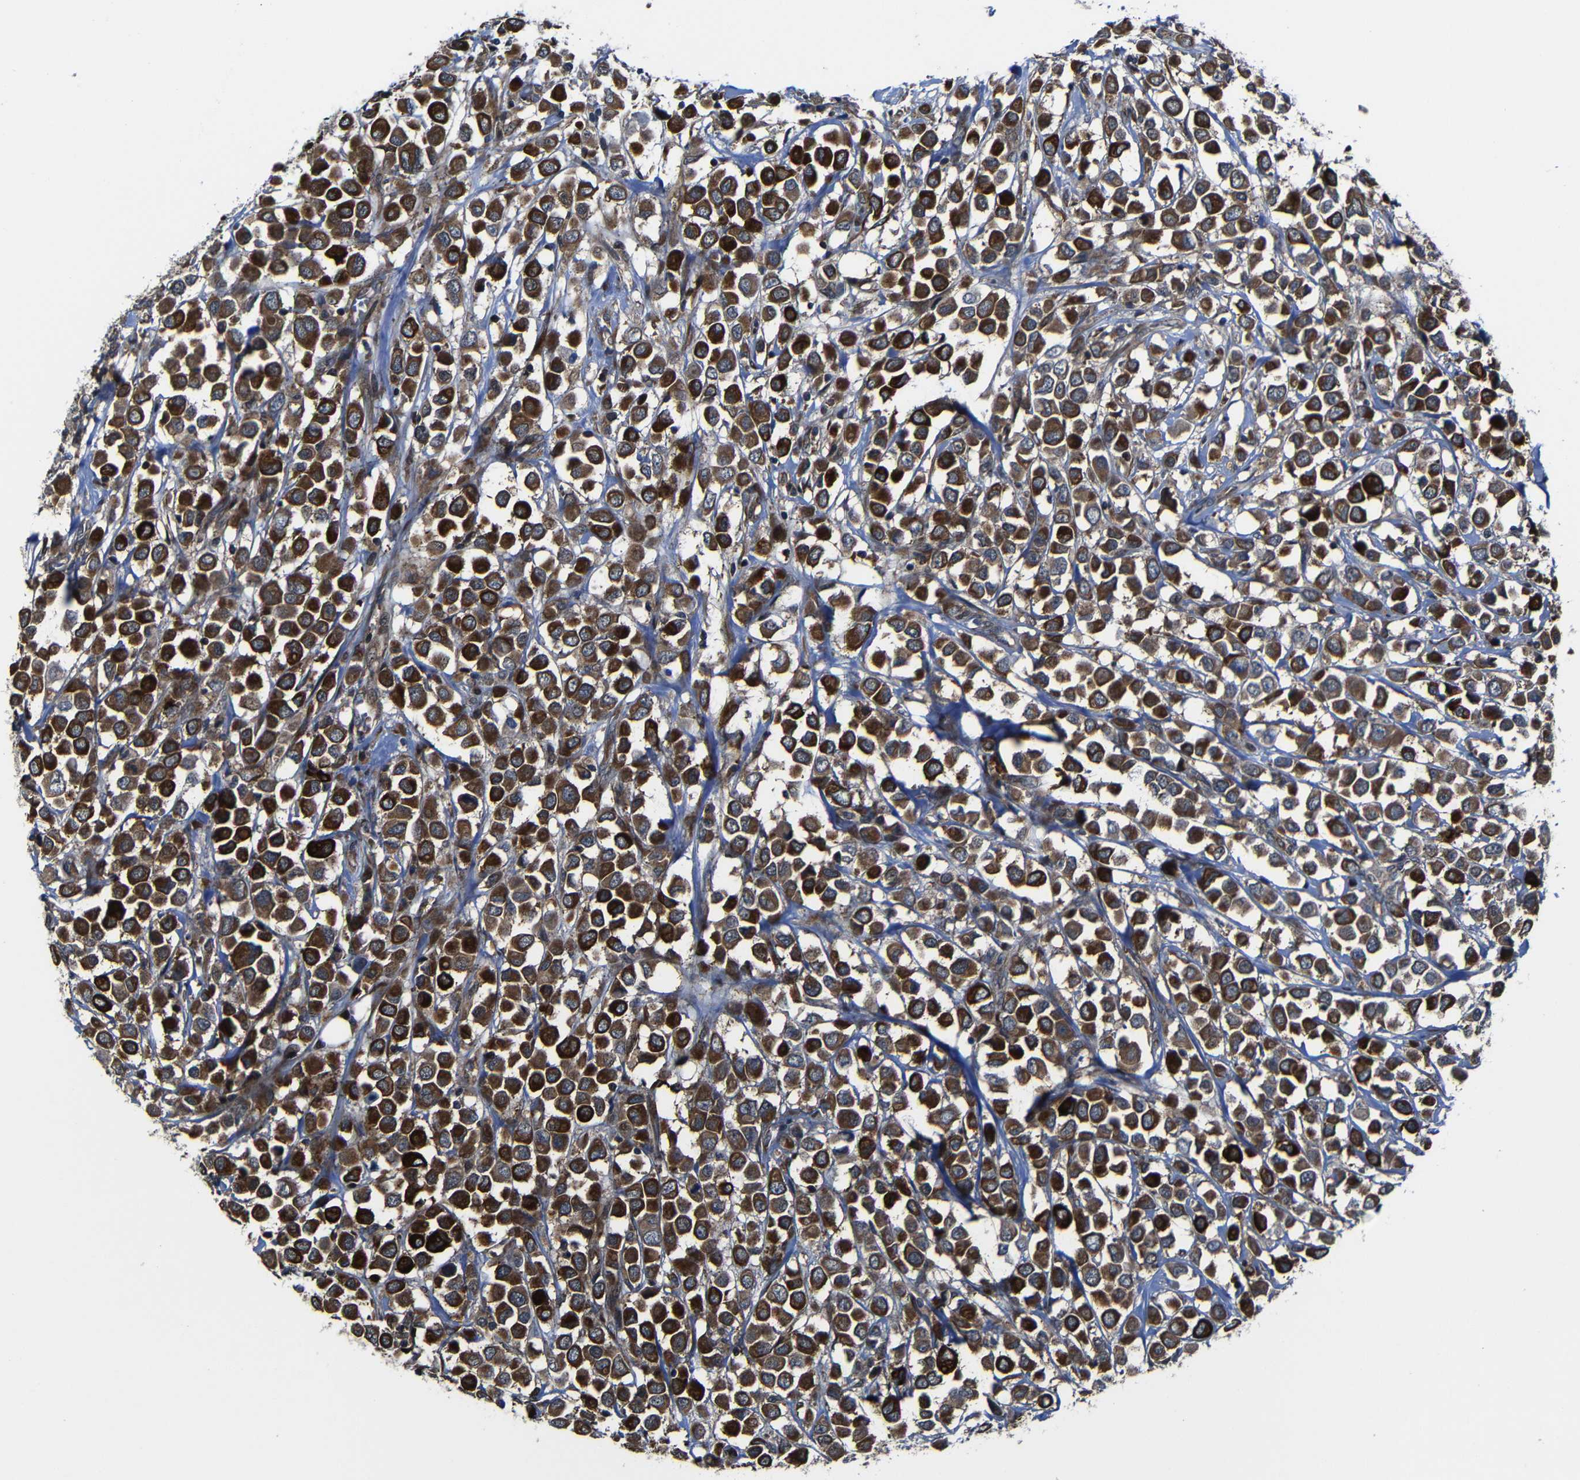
{"staining": {"intensity": "strong", "quantity": ">75%", "location": "cytoplasmic/membranous"}, "tissue": "breast cancer", "cell_type": "Tumor cells", "image_type": "cancer", "snomed": [{"axis": "morphology", "description": "Duct carcinoma"}, {"axis": "topography", "description": "Breast"}], "caption": "Immunohistochemistry (IHC) of human breast cancer (invasive ductal carcinoma) shows high levels of strong cytoplasmic/membranous expression in about >75% of tumor cells.", "gene": "KIAA0513", "patient": {"sex": "female", "age": 61}}